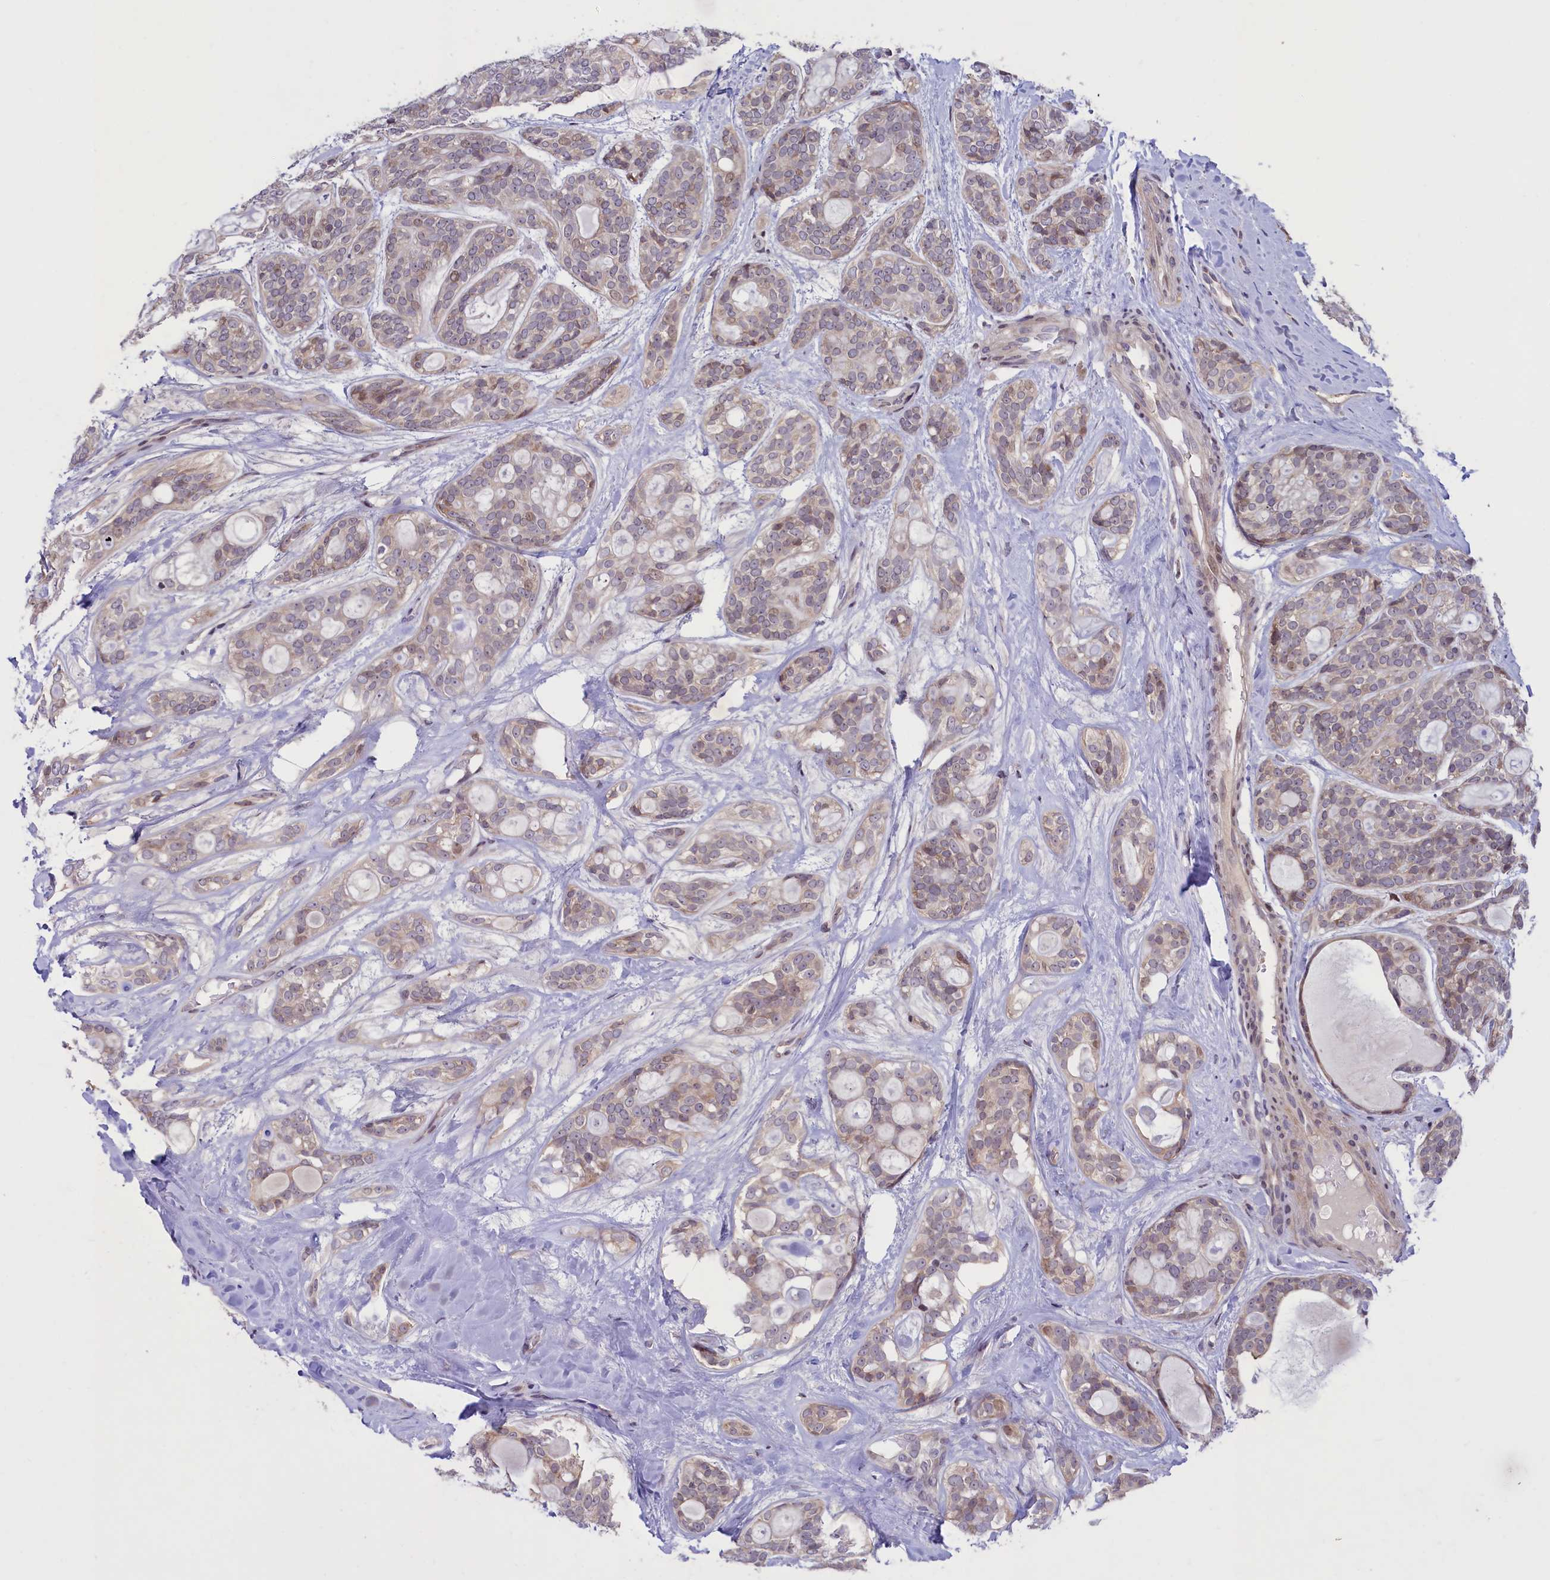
{"staining": {"intensity": "negative", "quantity": "none", "location": "none"}, "tissue": "head and neck cancer", "cell_type": "Tumor cells", "image_type": "cancer", "snomed": [{"axis": "morphology", "description": "Adenocarcinoma, NOS"}, {"axis": "topography", "description": "Head-Neck"}], "caption": "Human head and neck cancer (adenocarcinoma) stained for a protein using IHC shows no positivity in tumor cells.", "gene": "MAN2C1", "patient": {"sex": "male", "age": 66}}